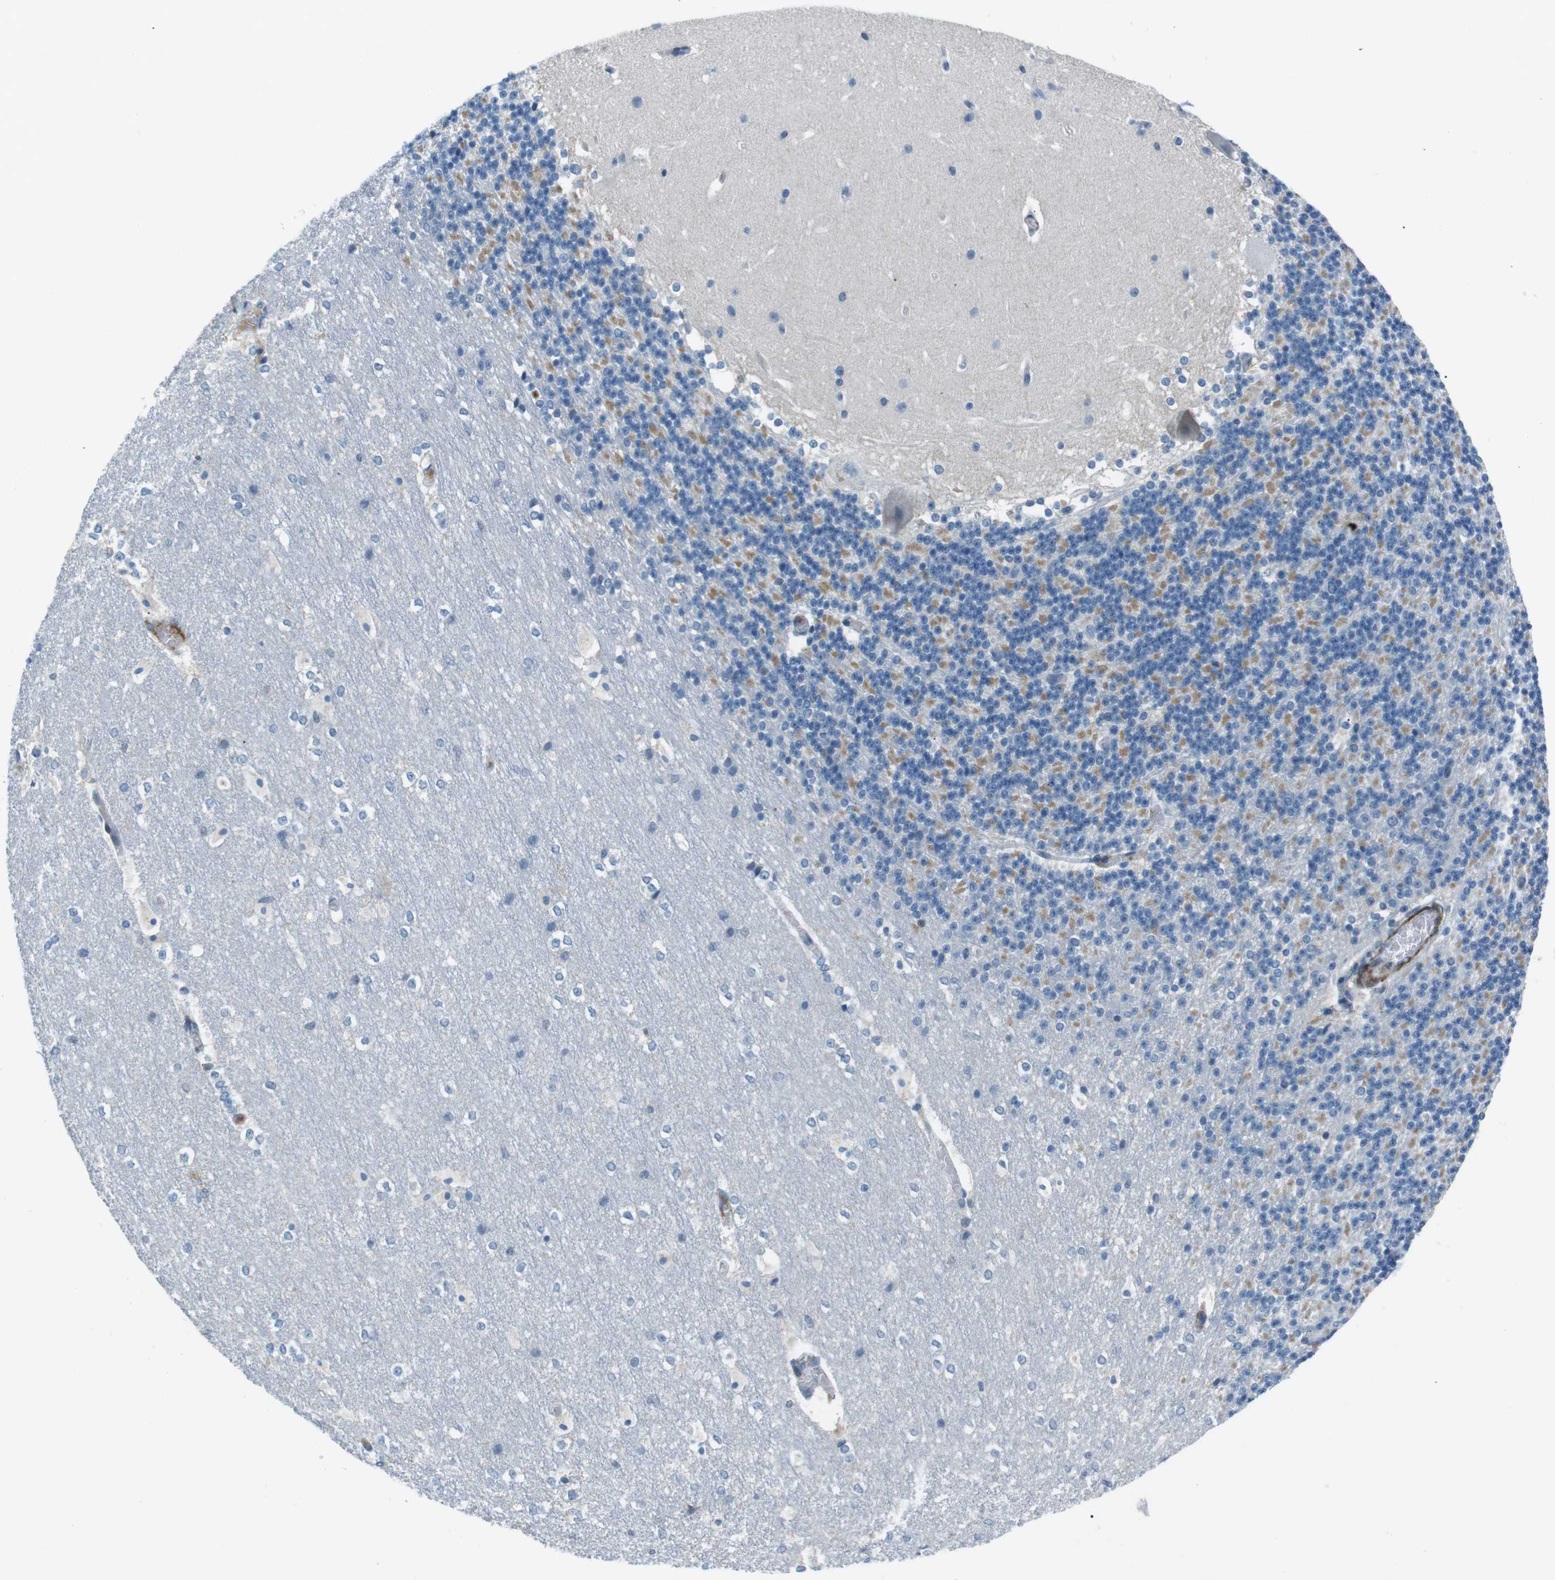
{"staining": {"intensity": "negative", "quantity": "none", "location": "none"}, "tissue": "cerebellum", "cell_type": "Cells in granular layer", "image_type": "normal", "snomed": [{"axis": "morphology", "description": "Normal tissue, NOS"}, {"axis": "topography", "description": "Cerebellum"}], "caption": "IHC of normal human cerebellum exhibits no expression in cells in granular layer. (Immunohistochemistry (ihc), brightfield microscopy, high magnification).", "gene": "ARVCF", "patient": {"sex": "female", "age": 19}}